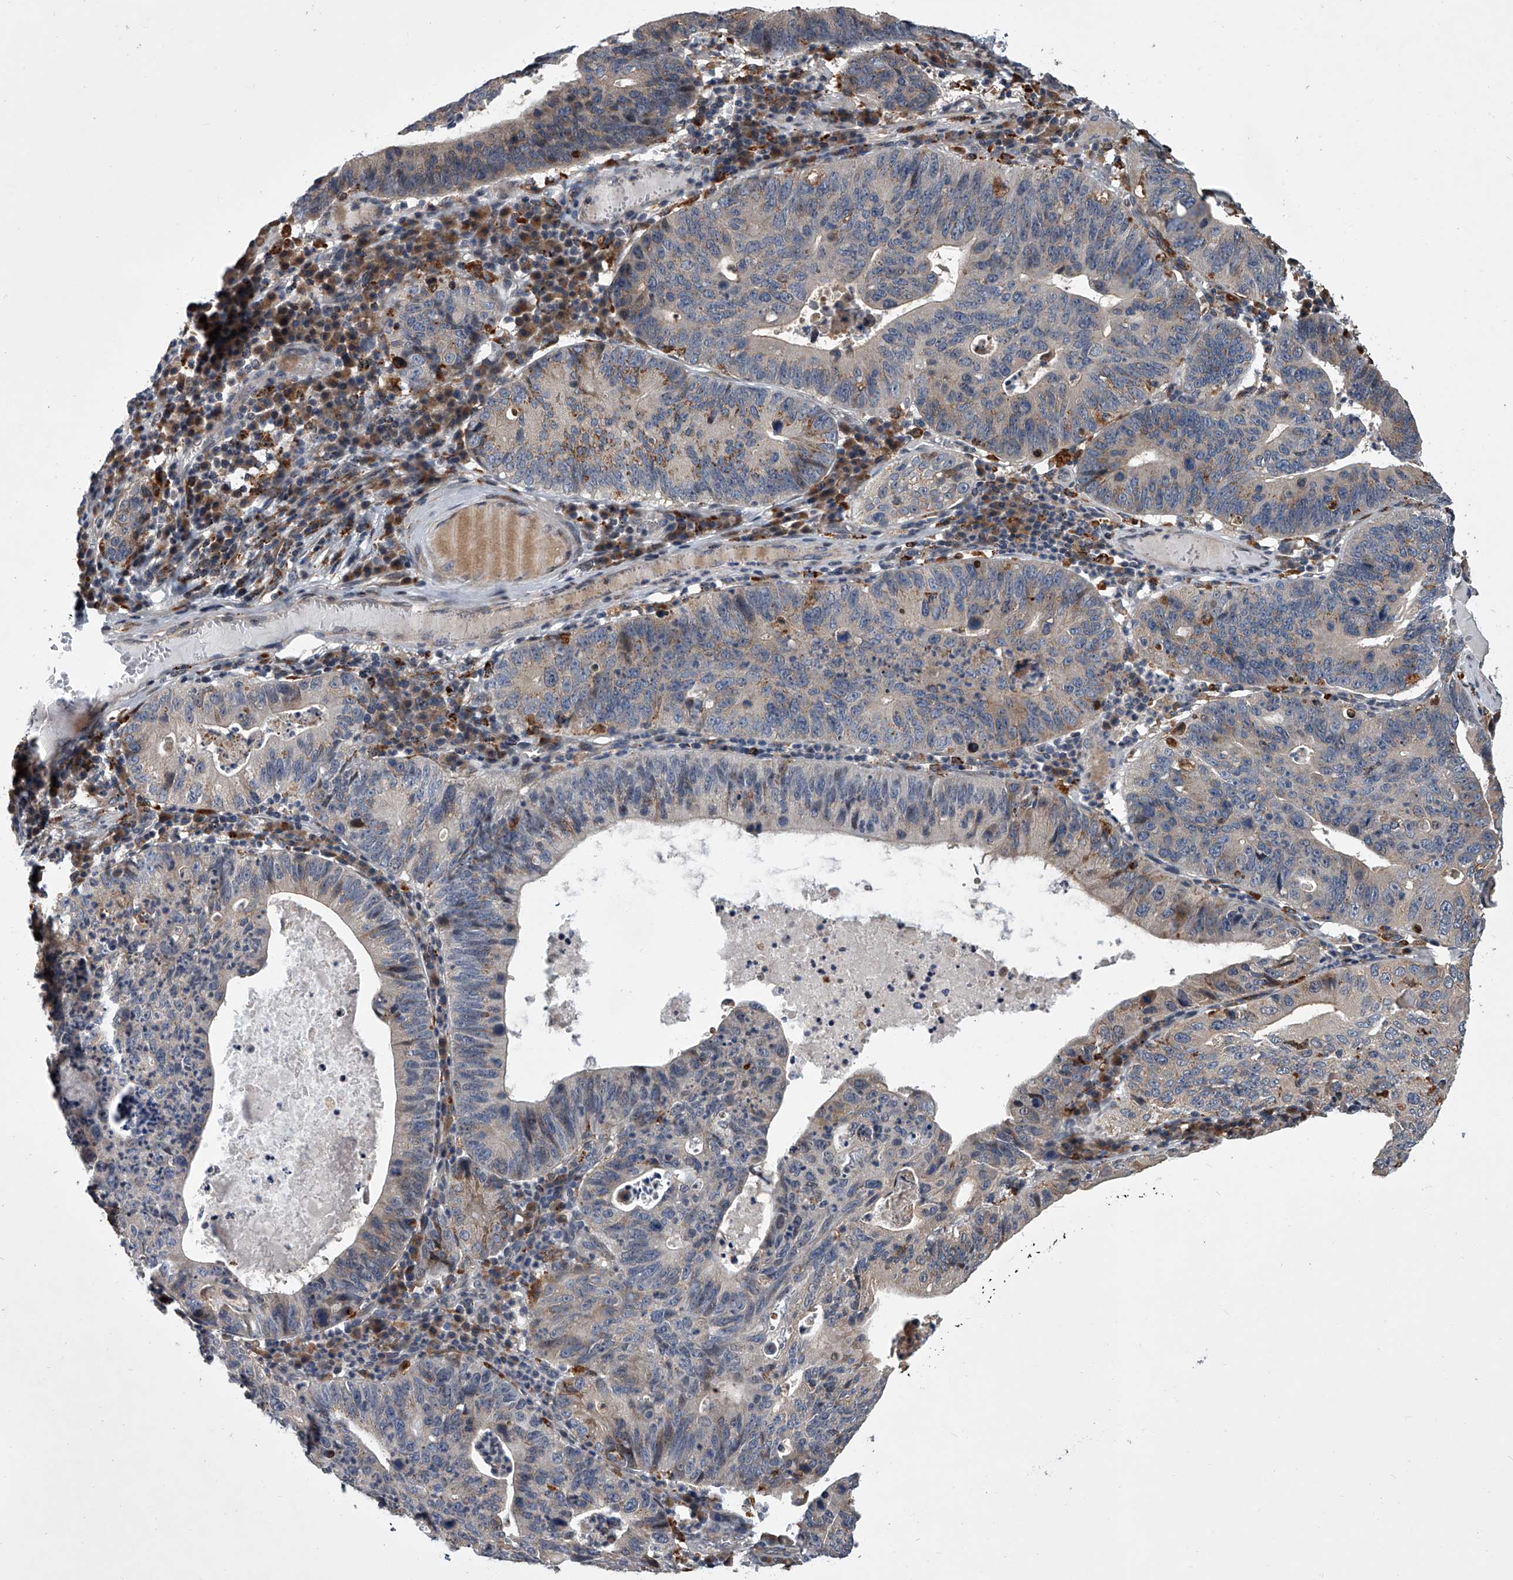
{"staining": {"intensity": "moderate", "quantity": "<25%", "location": "cytoplasmic/membranous"}, "tissue": "stomach cancer", "cell_type": "Tumor cells", "image_type": "cancer", "snomed": [{"axis": "morphology", "description": "Adenocarcinoma, NOS"}, {"axis": "topography", "description": "Stomach"}], "caption": "Stomach cancer (adenocarcinoma) stained with a protein marker displays moderate staining in tumor cells.", "gene": "TRIM8", "patient": {"sex": "male", "age": 59}}